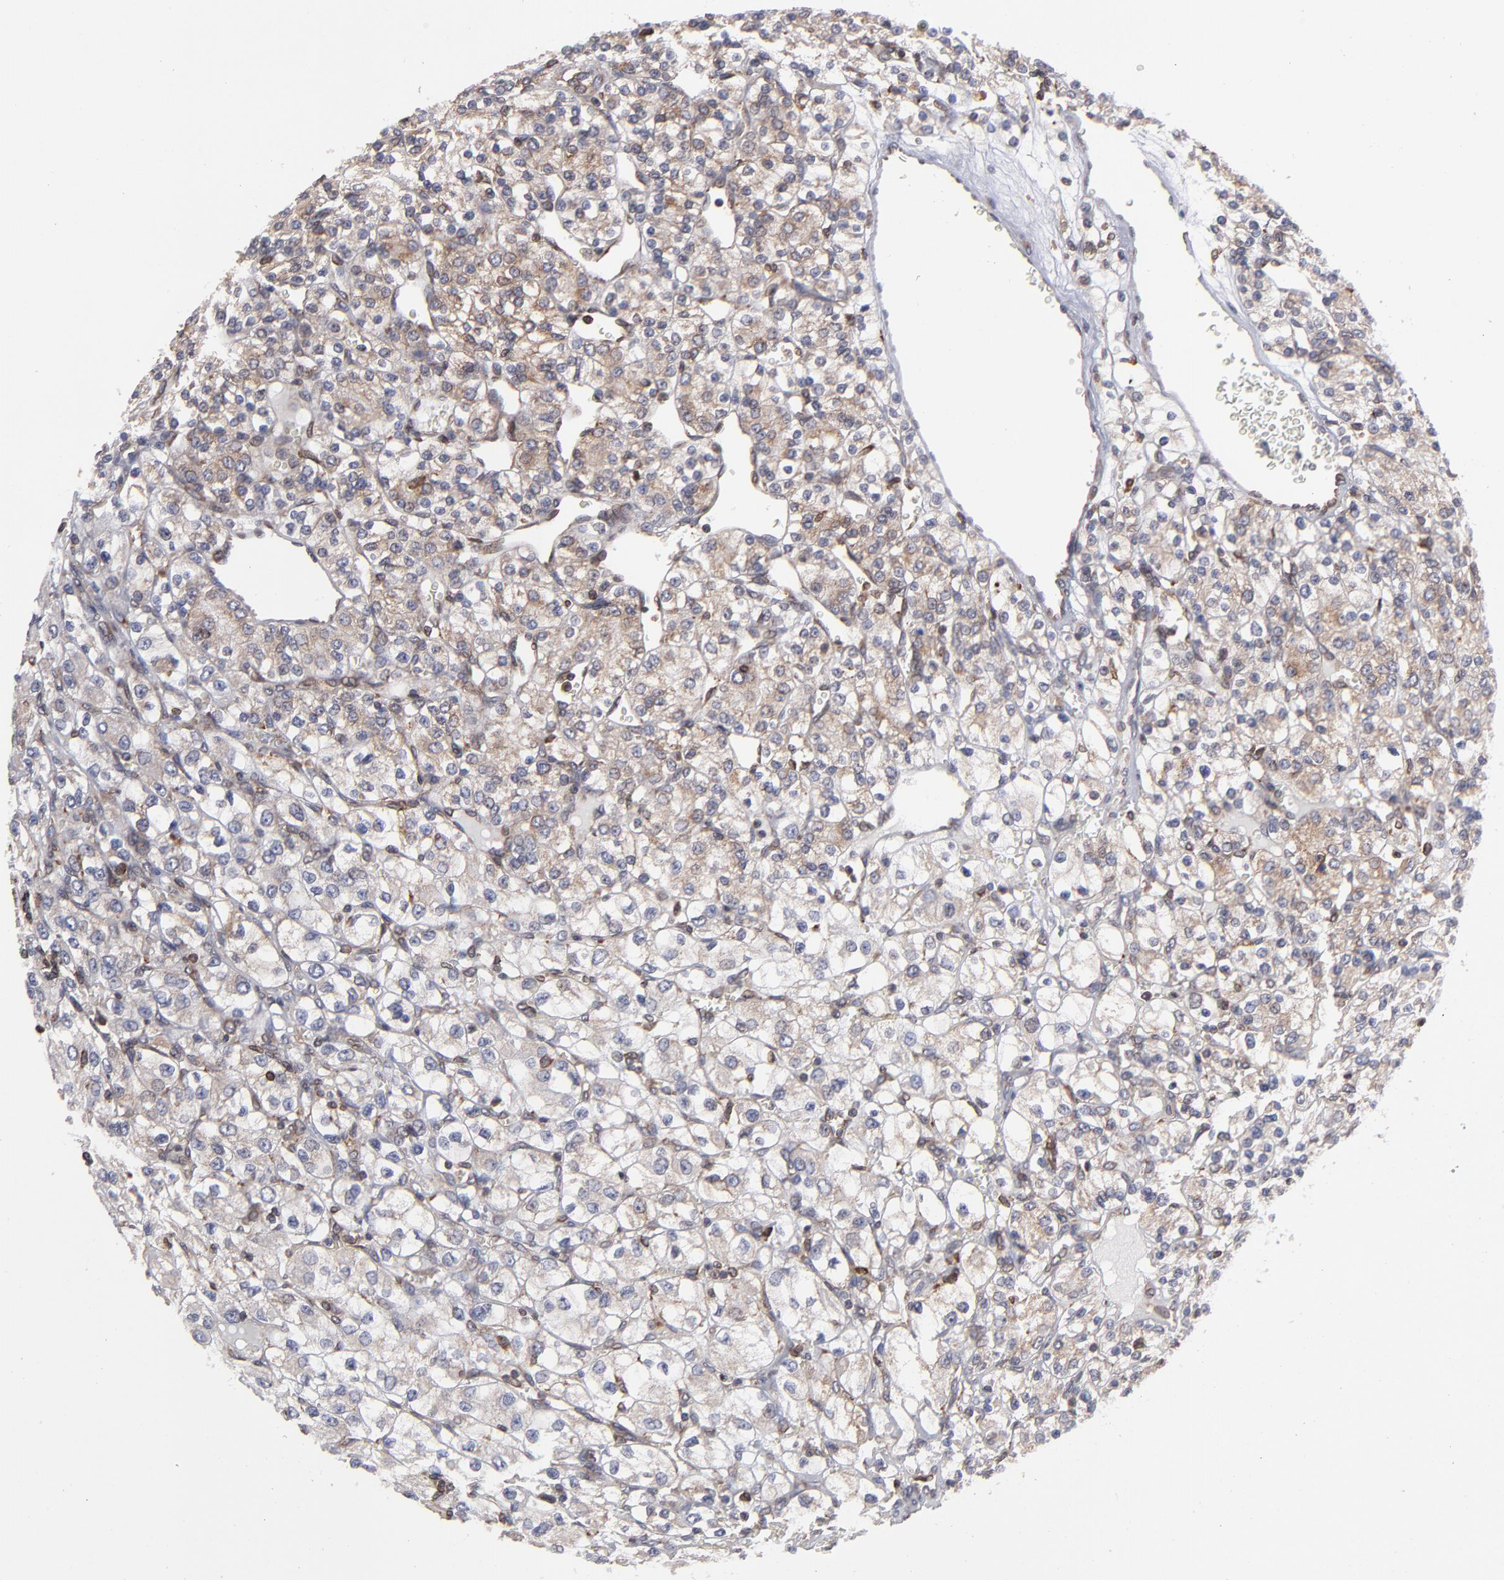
{"staining": {"intensity": "moderate", "quantity": "25%-75%", "location": "cytoplasmic/membranous"}, "tissue": "renal cancer", "cell_type": "Tumor cells", "image_type": "cancer", "snomed": [{"axis": "morphology", "description": "Adenocarcinoma, NOS"}, {"axis": "topography", "description": "Kidney"}], "caption": "A medium amount of moderate cytoplasmic/membranous expression is seen in about 25%-75% of tumor cells in renal adenocarcinoma tissue.", "gene": "TMX1", "patient": {"sex": "female", "age": 62}}